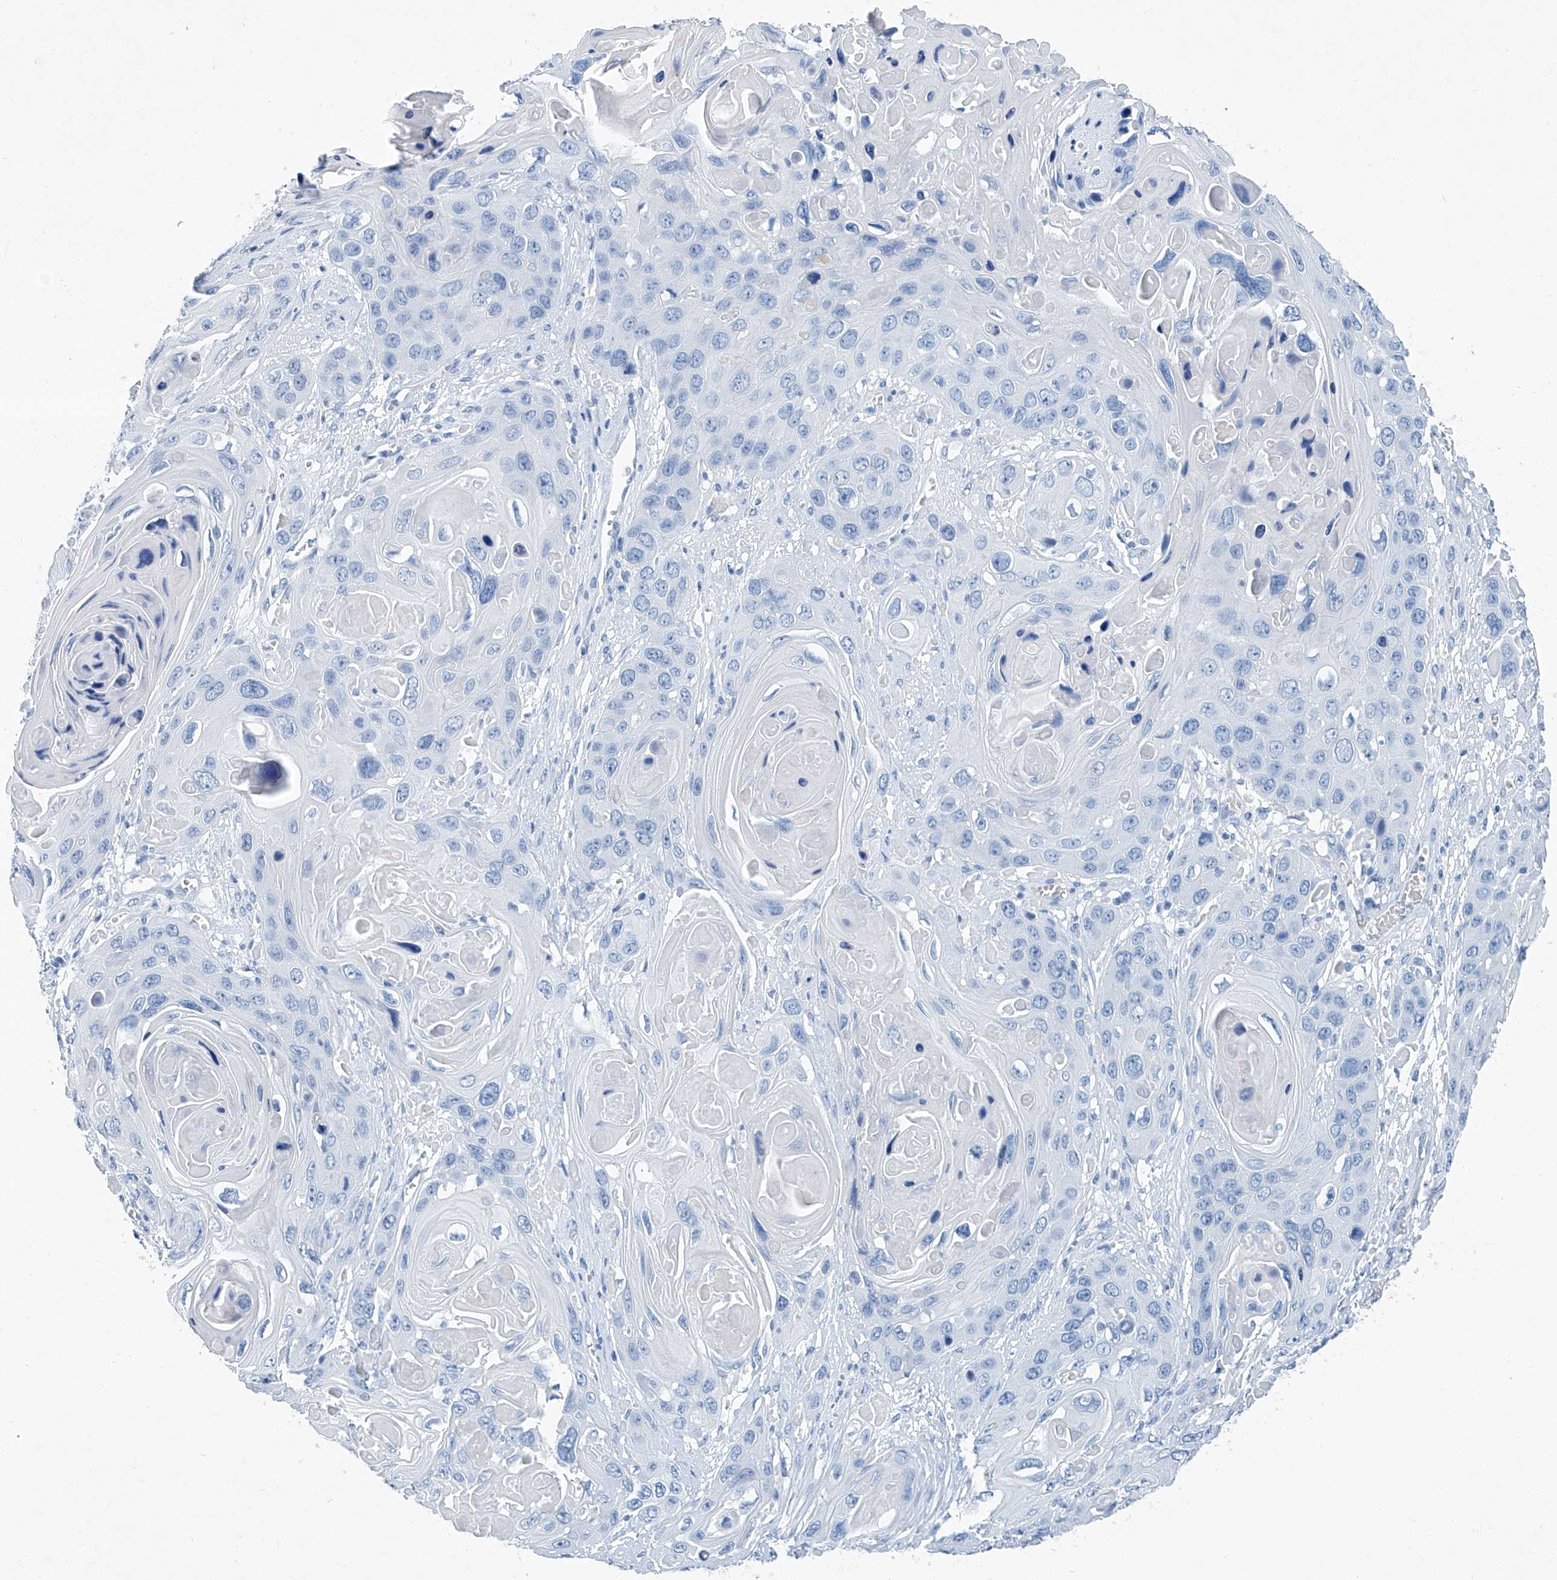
{"staining": {"intensity": "negative", "quantity": "none", "location": "none"}, "tissue": "skin cancer", "cell_type": "Tumor cells", "image_type": "cancer", "snomed": [{"axis": "morphology", "description": "Squamous cell carcinoma, NOS"}, {"axis": "topography", "description": "Skin"}], "caption": "The image reveals no significant positivity in tumor cells of skin cancer (squamous cell carcinoma). (Brightfield microscopy of DAB (3,3'-diaminobenzidine) immunohistochemistry (IHC) at high magnification).", "gene": "CYP2A7", "patient": {"sex": "male", "age": 55}}